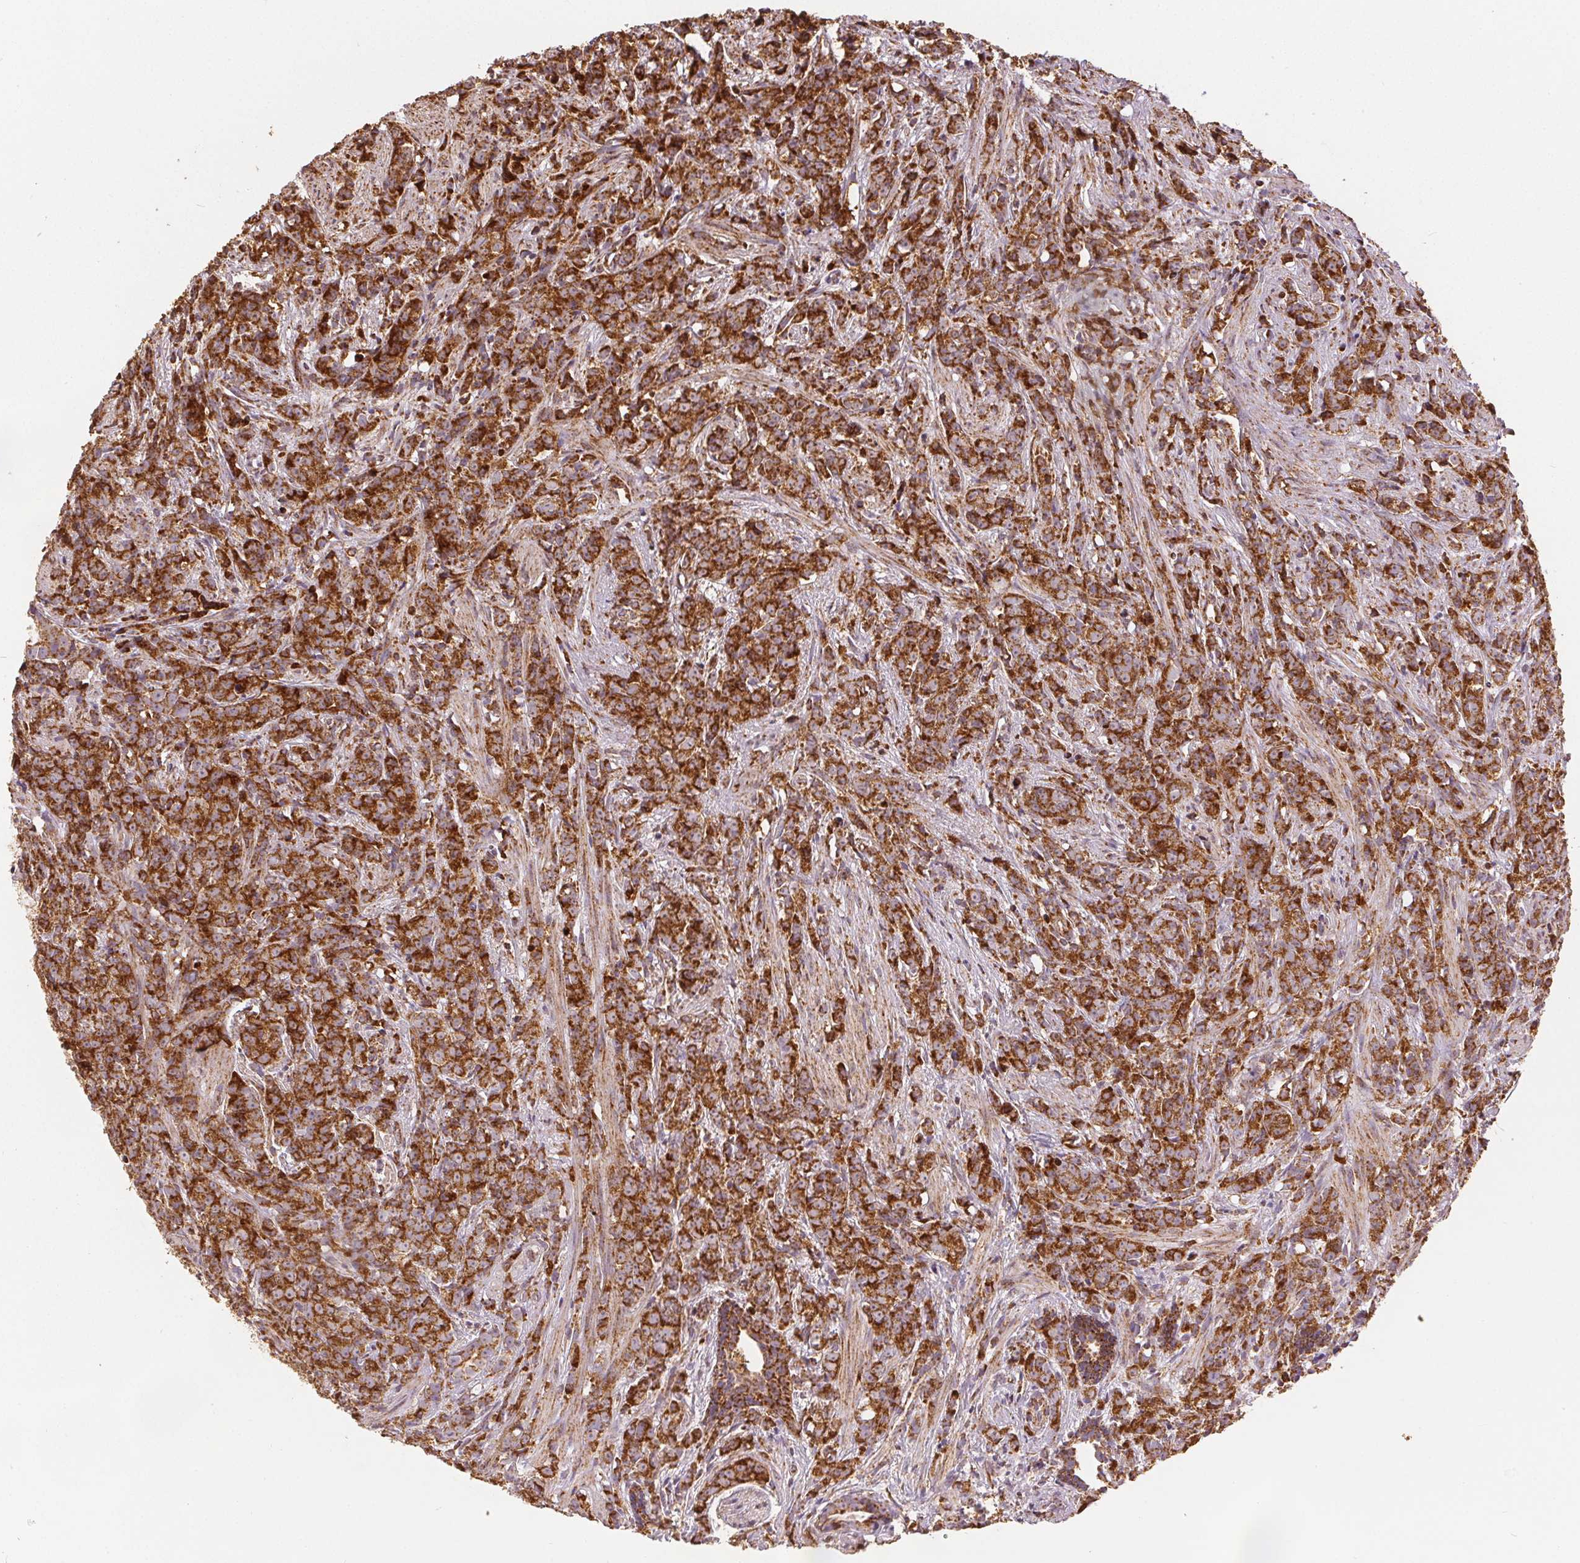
{"staining": {"intensity": "strong", "quantity": ">75%", "location": "cytoplasmic/membranous"}, "tissue": "prostate cancer", "cell_type": "Tumor cells", "image_type": "cancer", "snomed": [{"axis": "morphology", "description": "Adenocarcinoma, High grade"}, {"axis": "topography", "description": "Prostate"}], "caption": "Prostate cancer stained with a protein marker reveals strong staining in tumor cells.", "gene": "SDHB", "patient": {"sex": "male", "age": 81}}